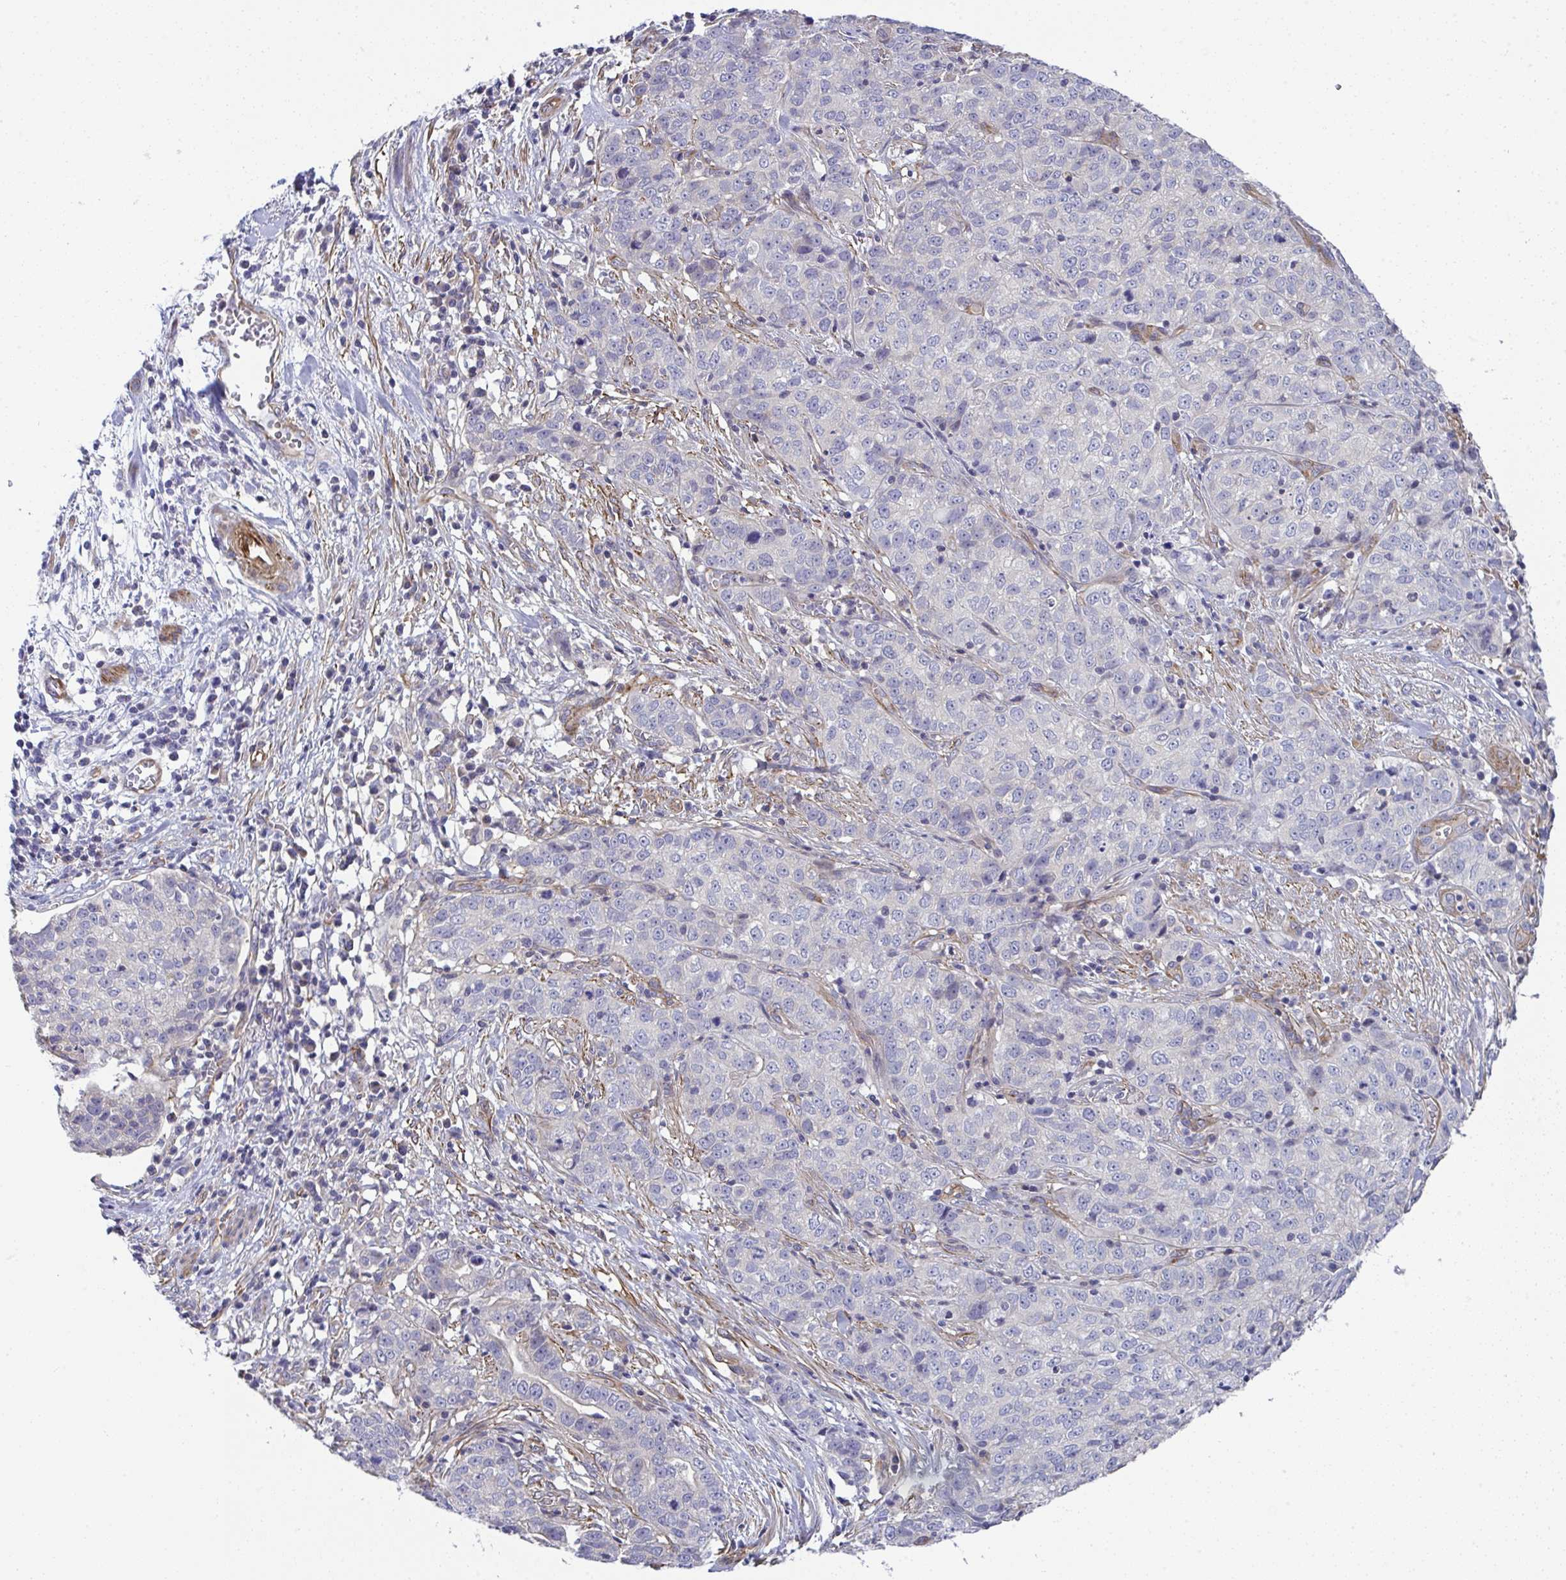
{"staining": {"intensity": "negative", "quantity": "none", "location": "none"}, "tissue": "stomach cancer", "cell_type": "Tumor cells", "image_type": "cancer", "snomed": [{"axis": "morphology", "description": "Adenocarcinoma, NOS"}, {"axis": "topography", "description": "Stomach, upper"}], "caption": "High power microscopy image of an IHC histopathology image of adenocarcinoma (stomach), revealing no significant staining in tumor cells. The staining is performed using DAB brown chromogen with nuclei counter-stained in using hematoxylin.", "gene": "MYL12A", "patient": {"sex": "female", "age": 67}}